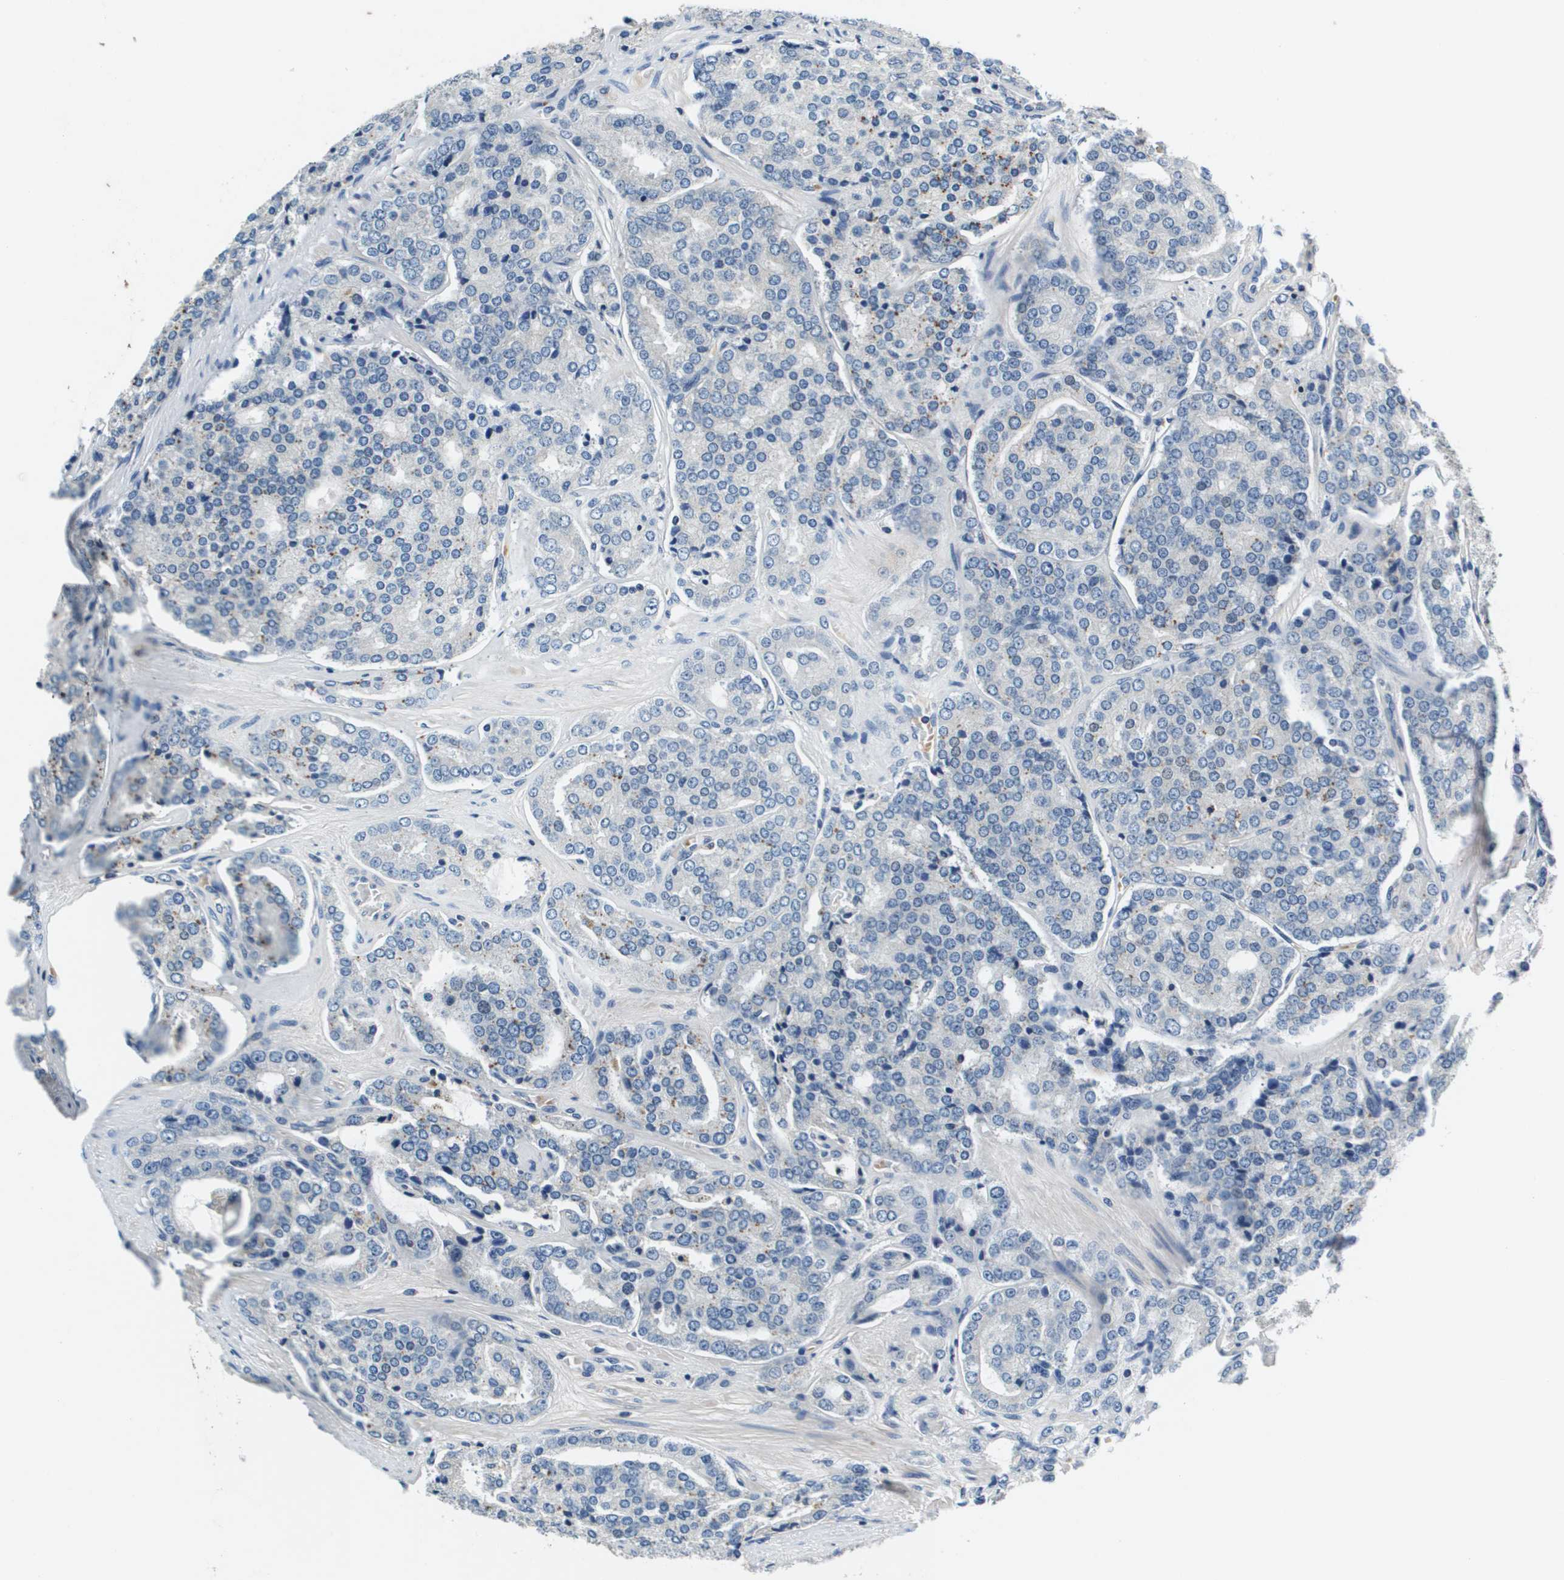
{"staining": {"intensity": "negative", "quantity": "none", "location": "none"}, "tissue": "prostate cancer", "cell_type": "Tumor cells", "image_type": "cancer", "snomed": [{"axis": "morphology", "description": "Adenocarcinoma, High grade"}, {"axis": "topography", "description": "Prostate"}], "caption": "Immunohistochemical staining of human high-grade adenocarcinoma (prostate) displays no significant positivity in tumor cells.", "gene": "KCNQ5", "patient": {"sex": "male", "age": 65}}